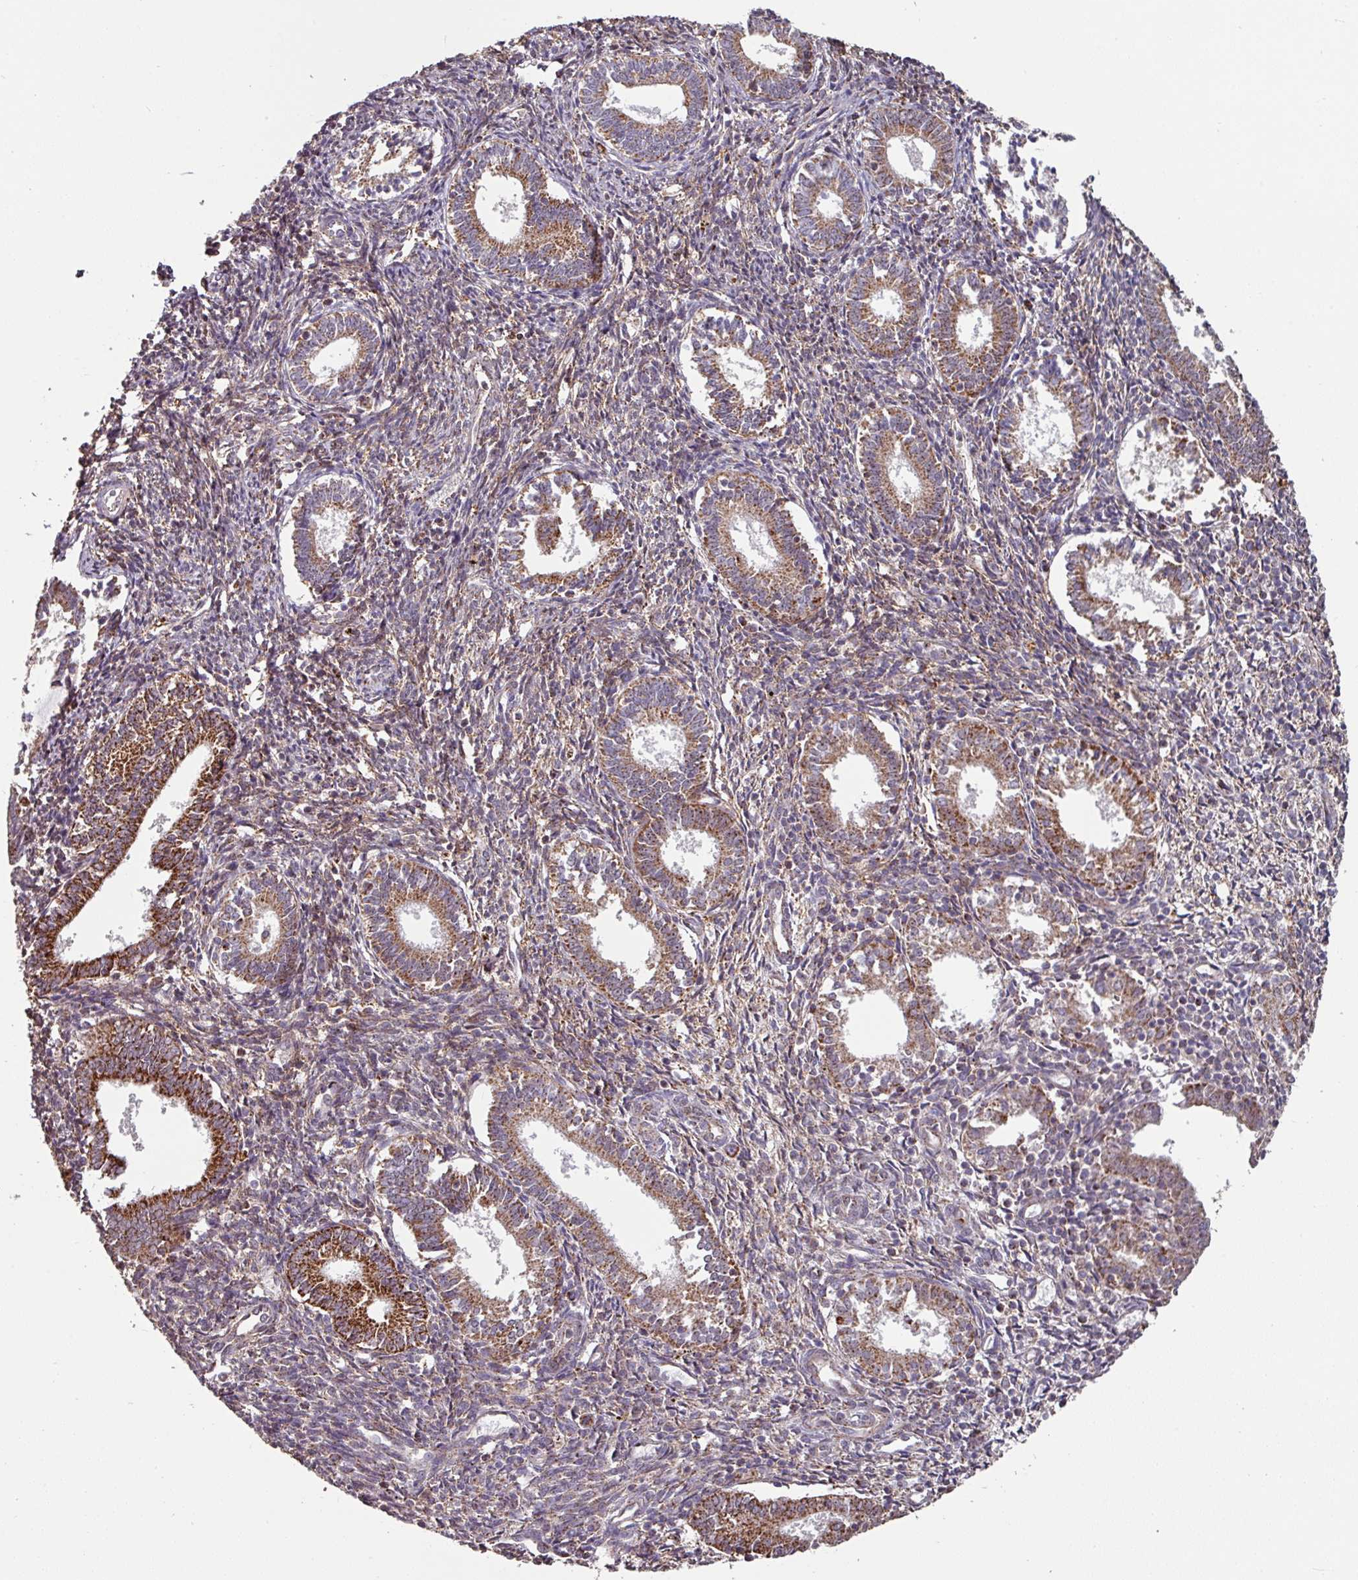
{"staining": {"intensity": "moderate", "quantity": "25%-75%", "location": "cytoplasmic/membranous"}, "tissue": "endometrium", "cell_type": "Cells in endometrial stroma", "image_type": "normal", "snomed": [{"axis": "morphology", "description": "Normal tissue, NOS"}, {"axis": "topography", "description": "Endometrium"}], "caption": "A medium amount of moderate cytoplasmic/membranous staining is identified in about 25%-75% of cells in endometrial stroma in benign endometrium.", "gene": "OR2D3", "patient": {"sex": "female", "age": 41}}